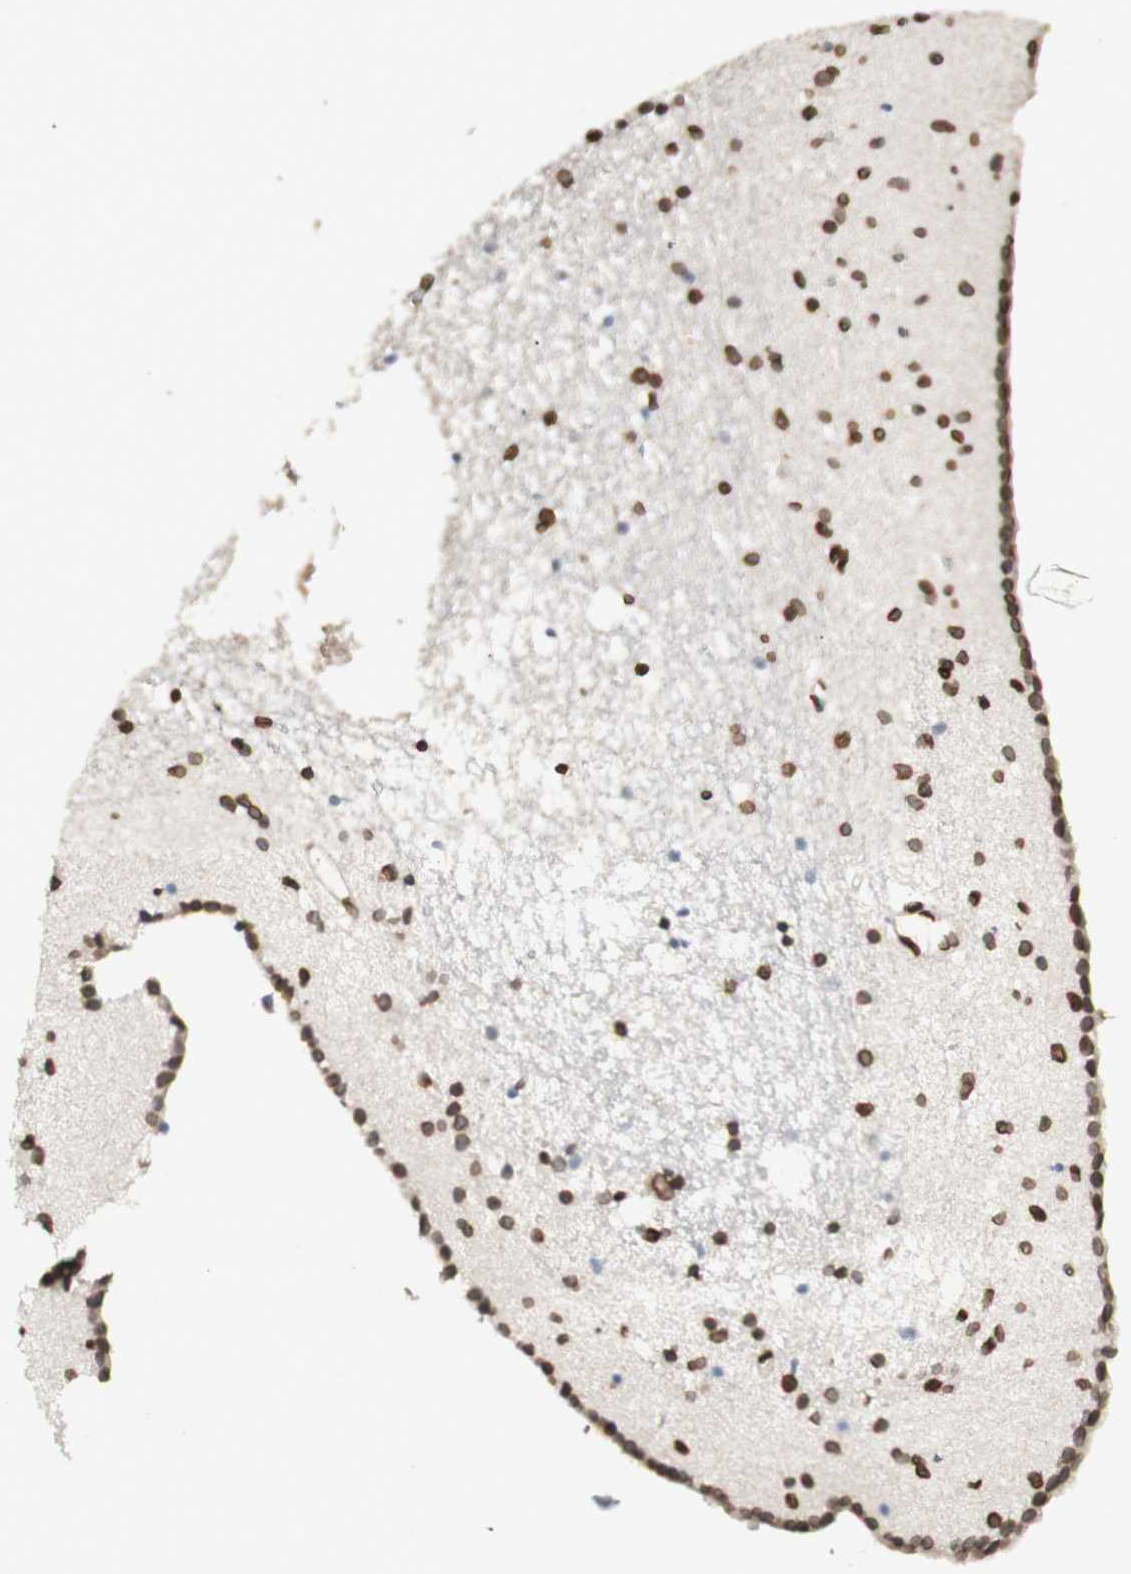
{"staining": {"intensity": "moderate", "quantity": ">75%", "location": "cytoplasmic/membranous,nuclear"}, "tissue": "caudate", "cell_type": "Glial cells", "image_type": "normal", "snomed": [{"axis": "morphology", "description": "Normal tissue, NOS"}, {"axis": "topography", "description": "Lateral ventricle wall"}], "caption": "Glial cells demonstrate medium levels of moderate cytoplasmic/membranous,nuclear staining in about >75% of cells in normal caudate.", "gene": "TMPO", "patient": {"sex": "male", "age": 45}}